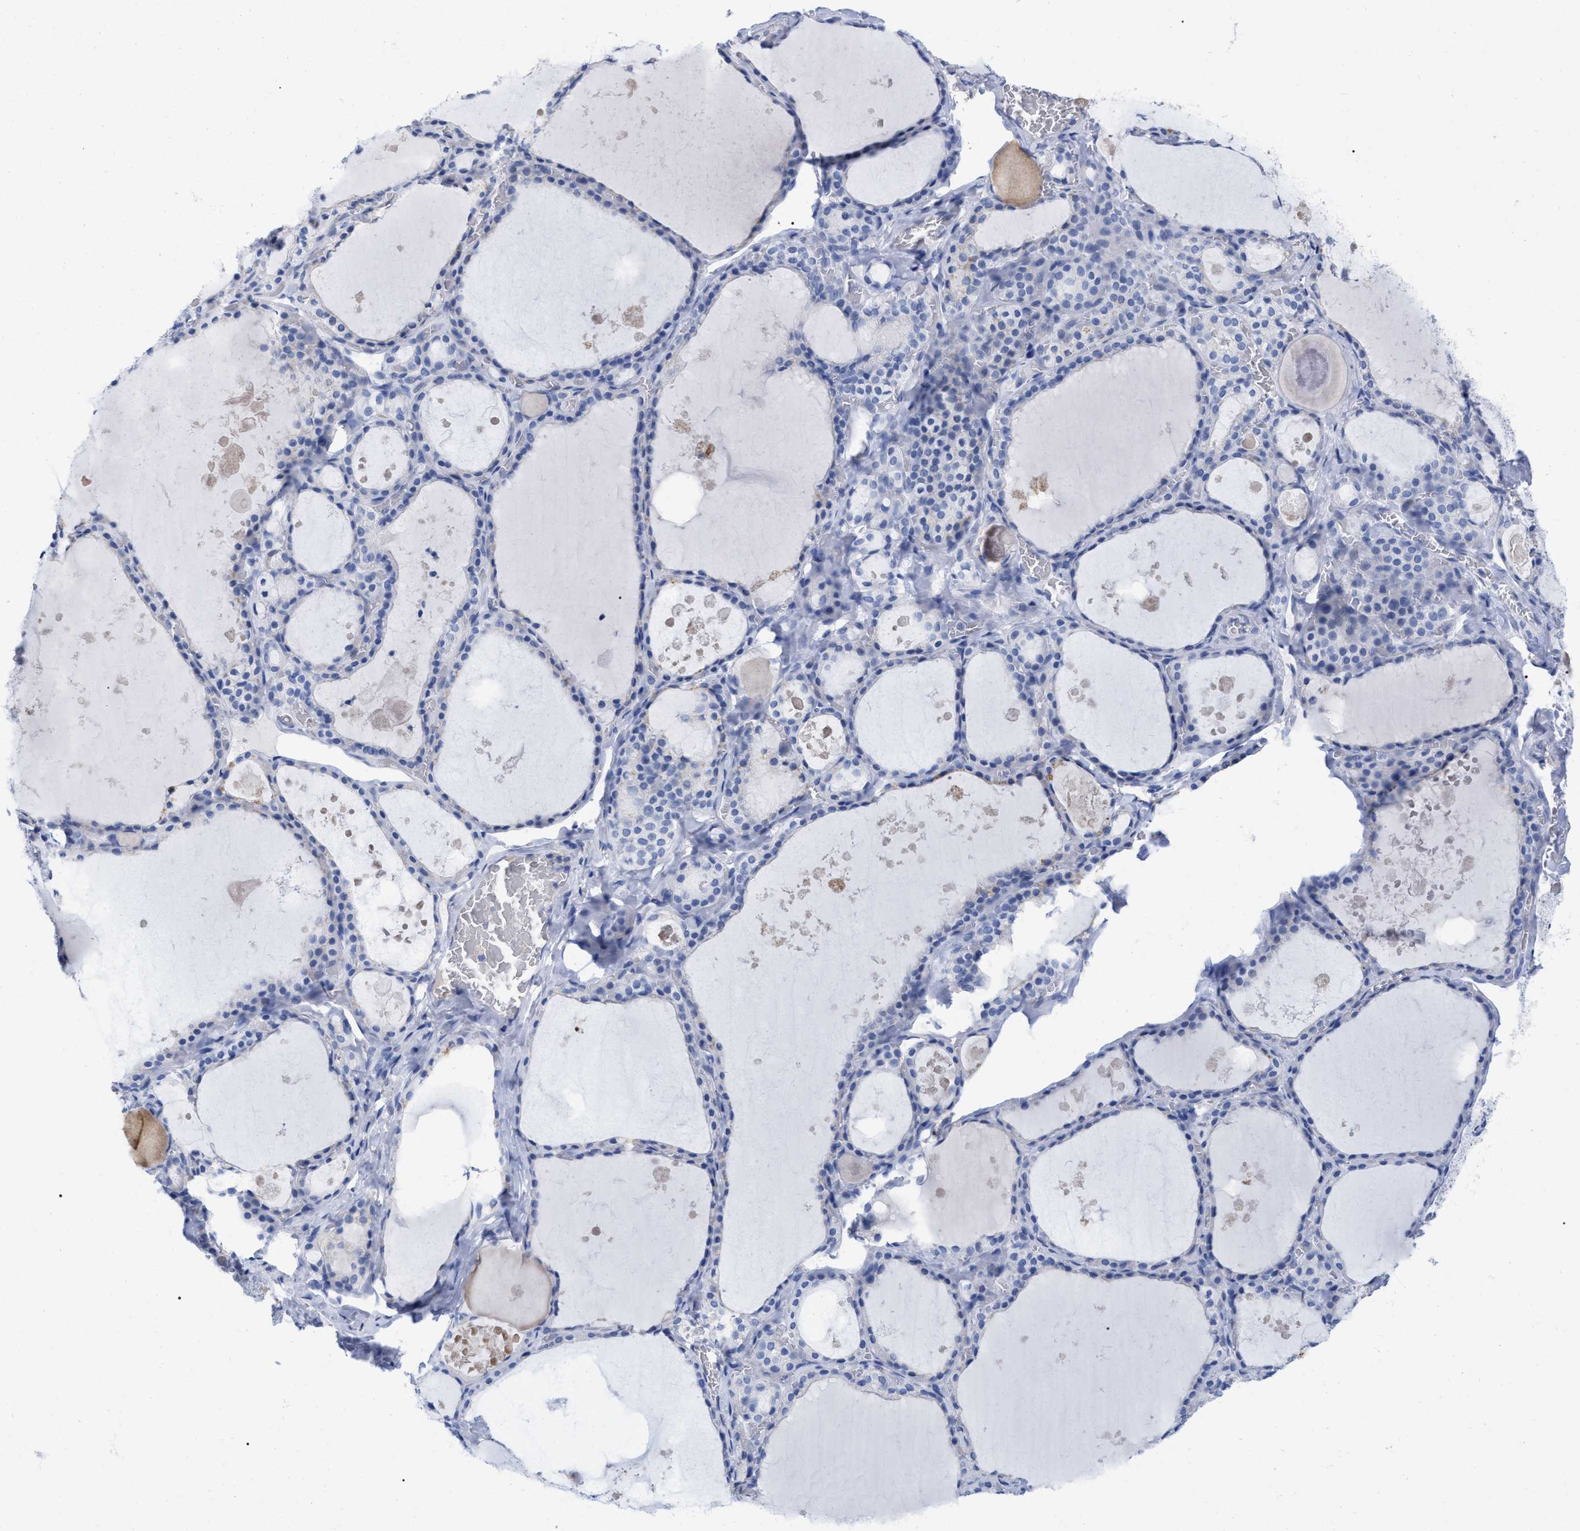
{"staining": {"intensity": "negative", "quantity": "none", "location": "none"}, "tissue": "thyroid gland", "cell_type": "Glandular cells", "image_type": "normal", "snomed": [{"axis": "morphology", "description": "Normal tissue, NOS"}, {"axis": "topography", "description": "Thyroid gland"}], "caption": "IHC image of normal thyroid gland: thyroid gland stained with DAB (3,3'-diaminobenzidine) exhibits no significant protein positivity in glandular cells.", "gene": "HAPLN1", "patient": {"sex": "male", "age": 56}}